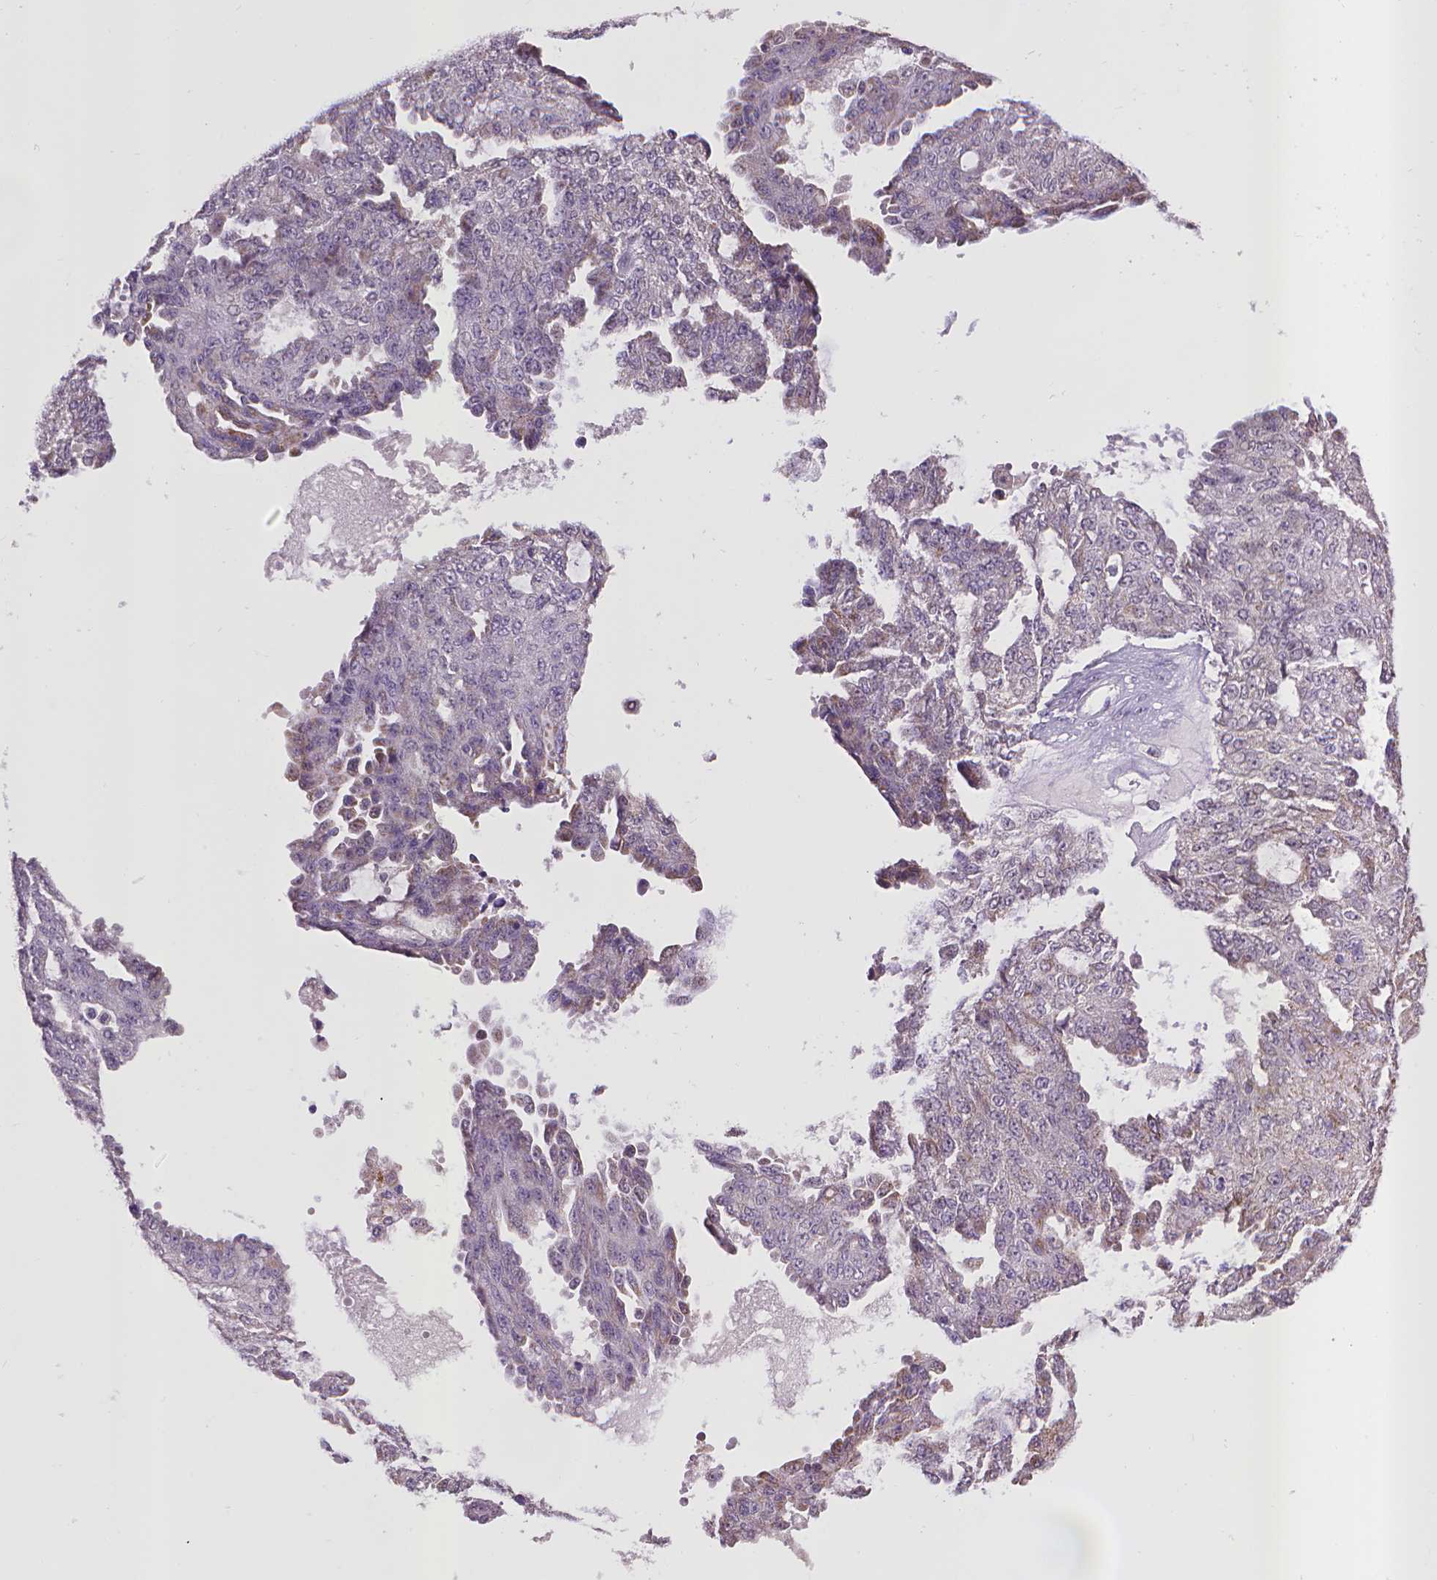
{"staining": {"intensity": "negative", "quantity": "none", "location": "none"}, "tissue": "ovarian cancer", "cell_type": "Tumor cells", "image_type": "cancer", "snomed": [{"axis": "morphology", "description": "Cystadenocarcinoma, serous, NOS"}, {"axis": "topography", "description": "Ovary"}], "caption": "An image of ovarian cancer (serous cystadenocarcinoma) stained for a protein shows no brown staining in tumor cells.", "gene": "KMO", "patient": {"sex": "female", "age": 71}}